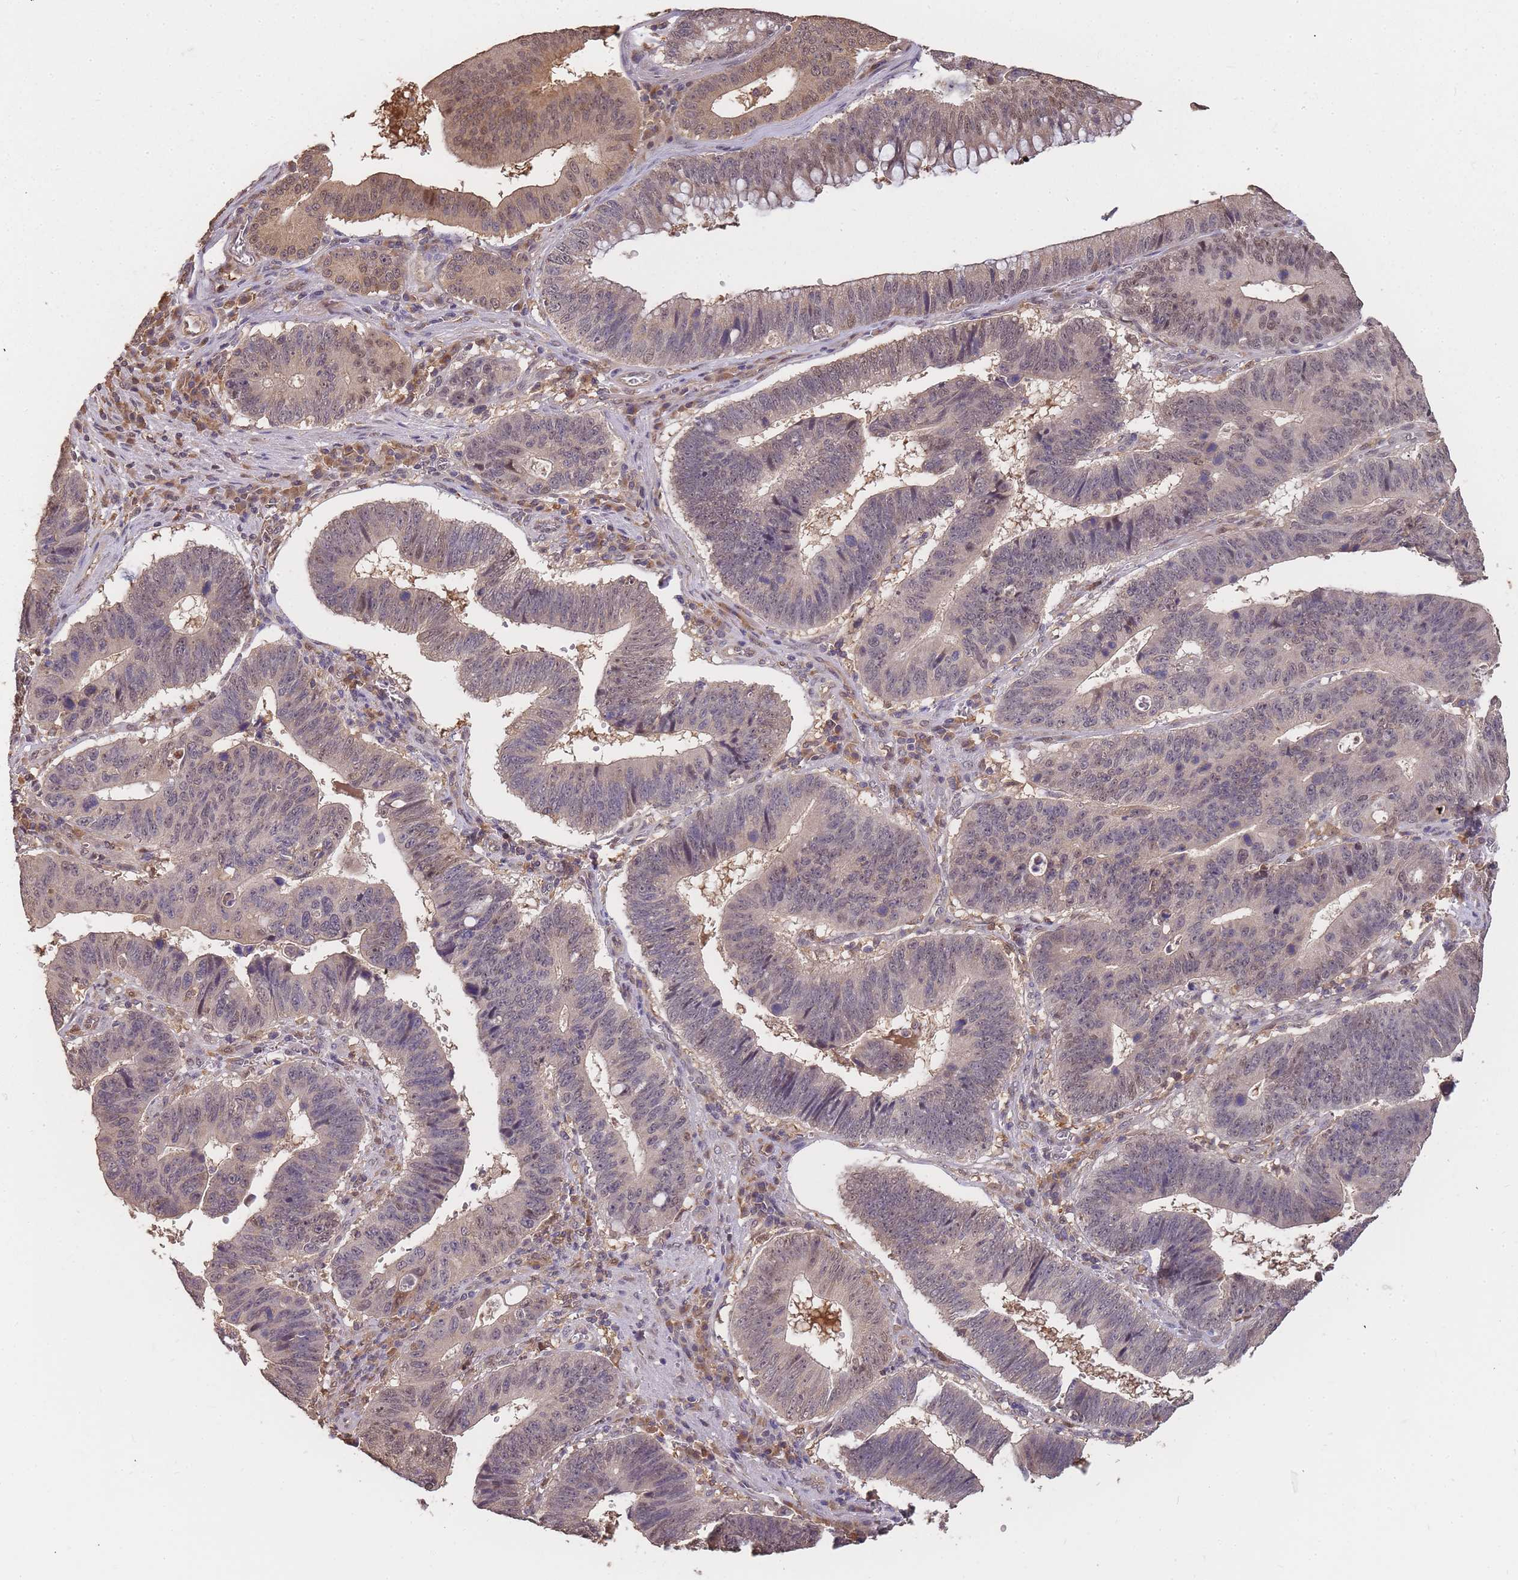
{"staining": {"intensity": "moderate", "quantity": "25%-75%", "location": "cytoplasmic/membranous,nuclear"}, "tissue": "stomach cancer", "cell_type": "Tumor cells", "image_type": "cancer", "snomed": [{"axis": "morphology", "description": "Adenocarcinoma, NOS"}, {"axis": "topography", "description": "Stomach"}], "caption": "An image of stomach cancer (adenocarcinoma) stained for a protein demonstrates moderate cytoplasmic/membranous and nuclear brown staining in tumor cells.", "gene": "CDKN2AIPNL", "patient": {"sex": "male", "age": 59}}